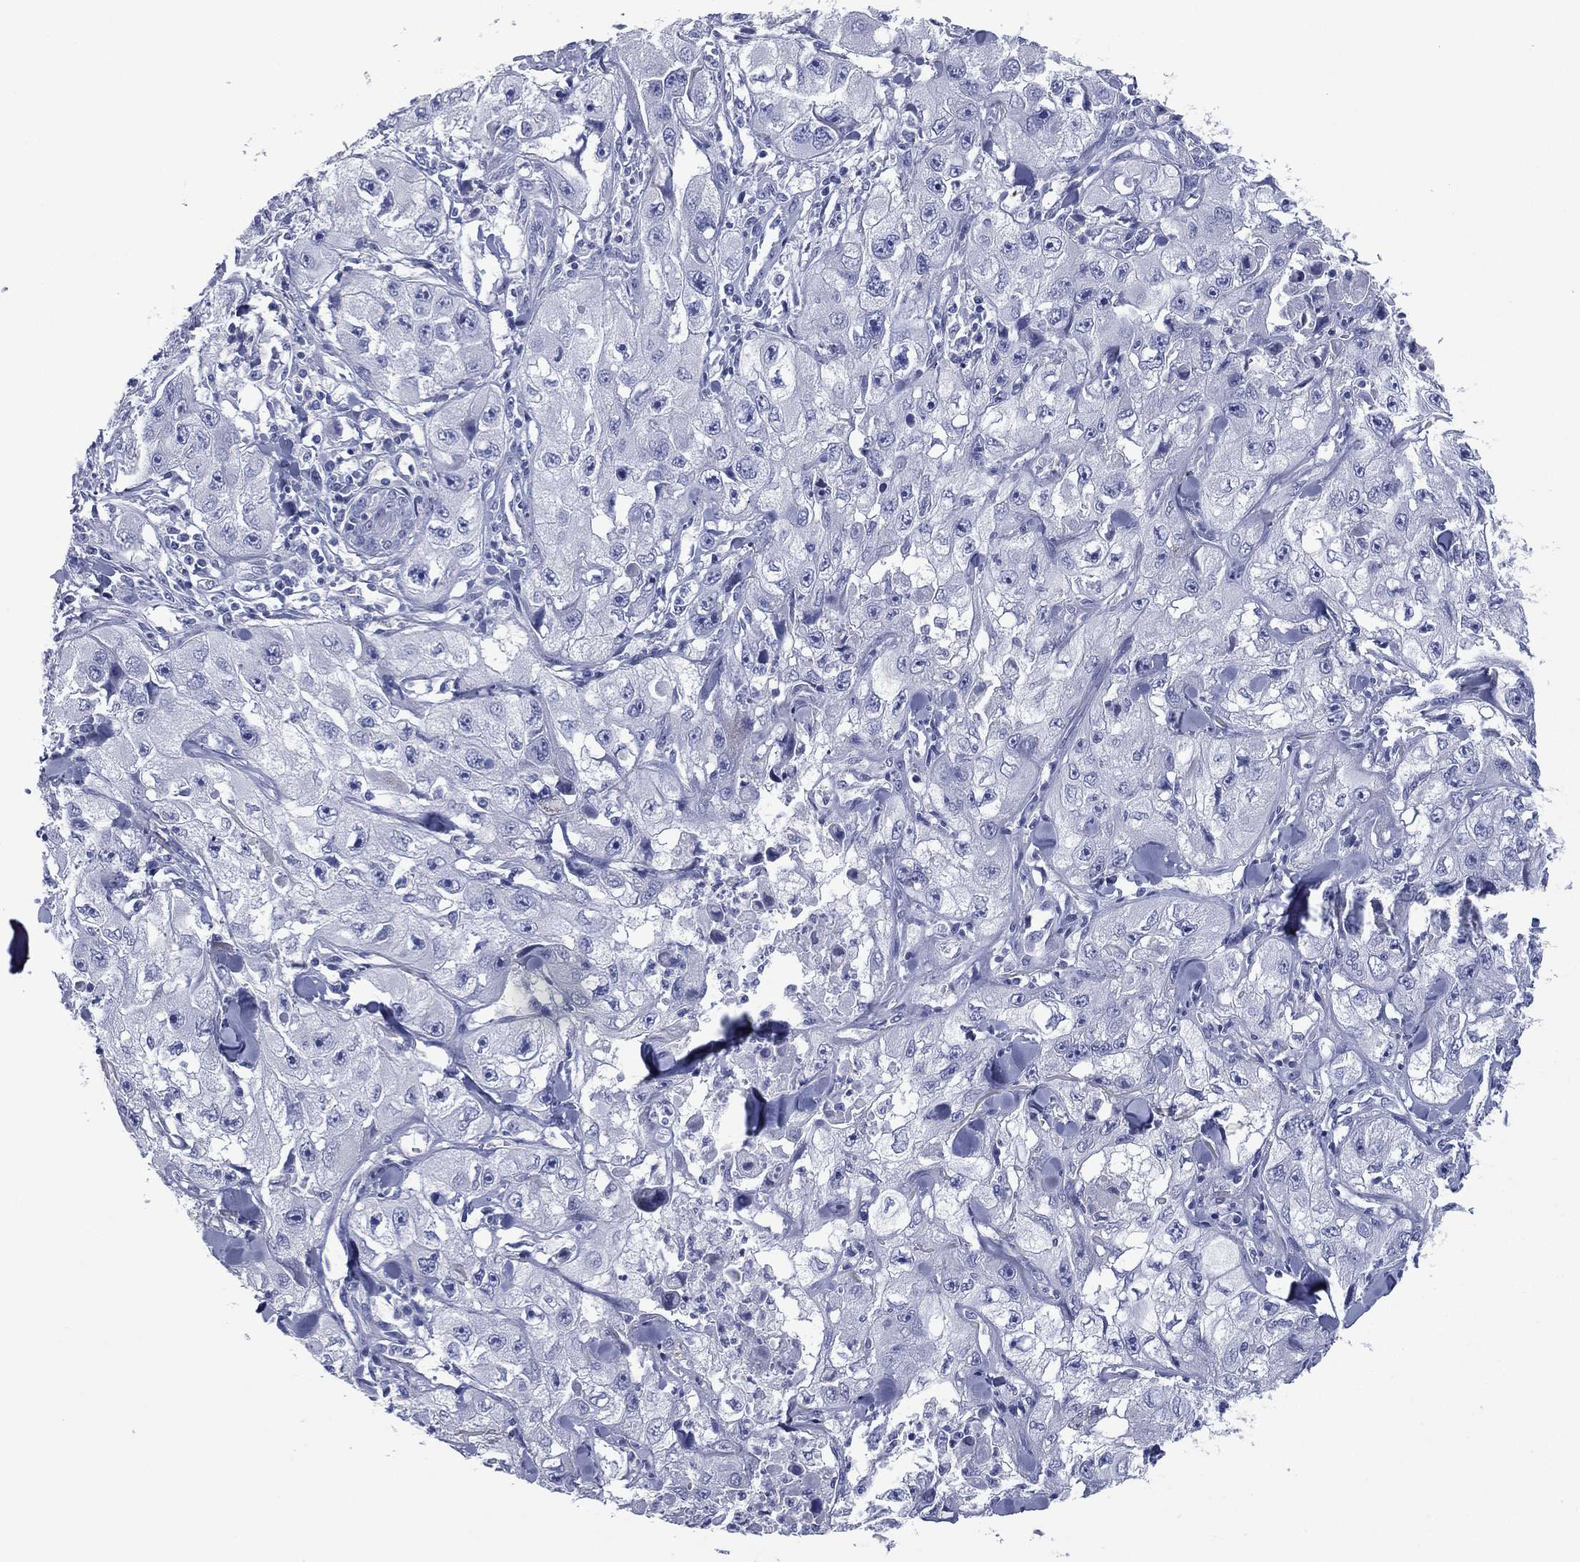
{"staining": {"intensity": "negative", "quantity": "none", "location": "none"}, "tissue": "skin cancer", "cell_type": "Tumor cells", "image_type": "cancer", "snomed": [{"axis": "morphology", "description": "Squamous cell carcinoma, NOS"}, {"axis": "topography", "description": "Skin"}, {"axis": "topography", "description": "Subcutis"}], "caption": "This is an immunohistochemistry (IHC) micrograph of squamous cell carcinoma (skin). There is no staining in tumor cells.", "gene": "FCER2", "patient": {"sex": "male", "age": 73}}